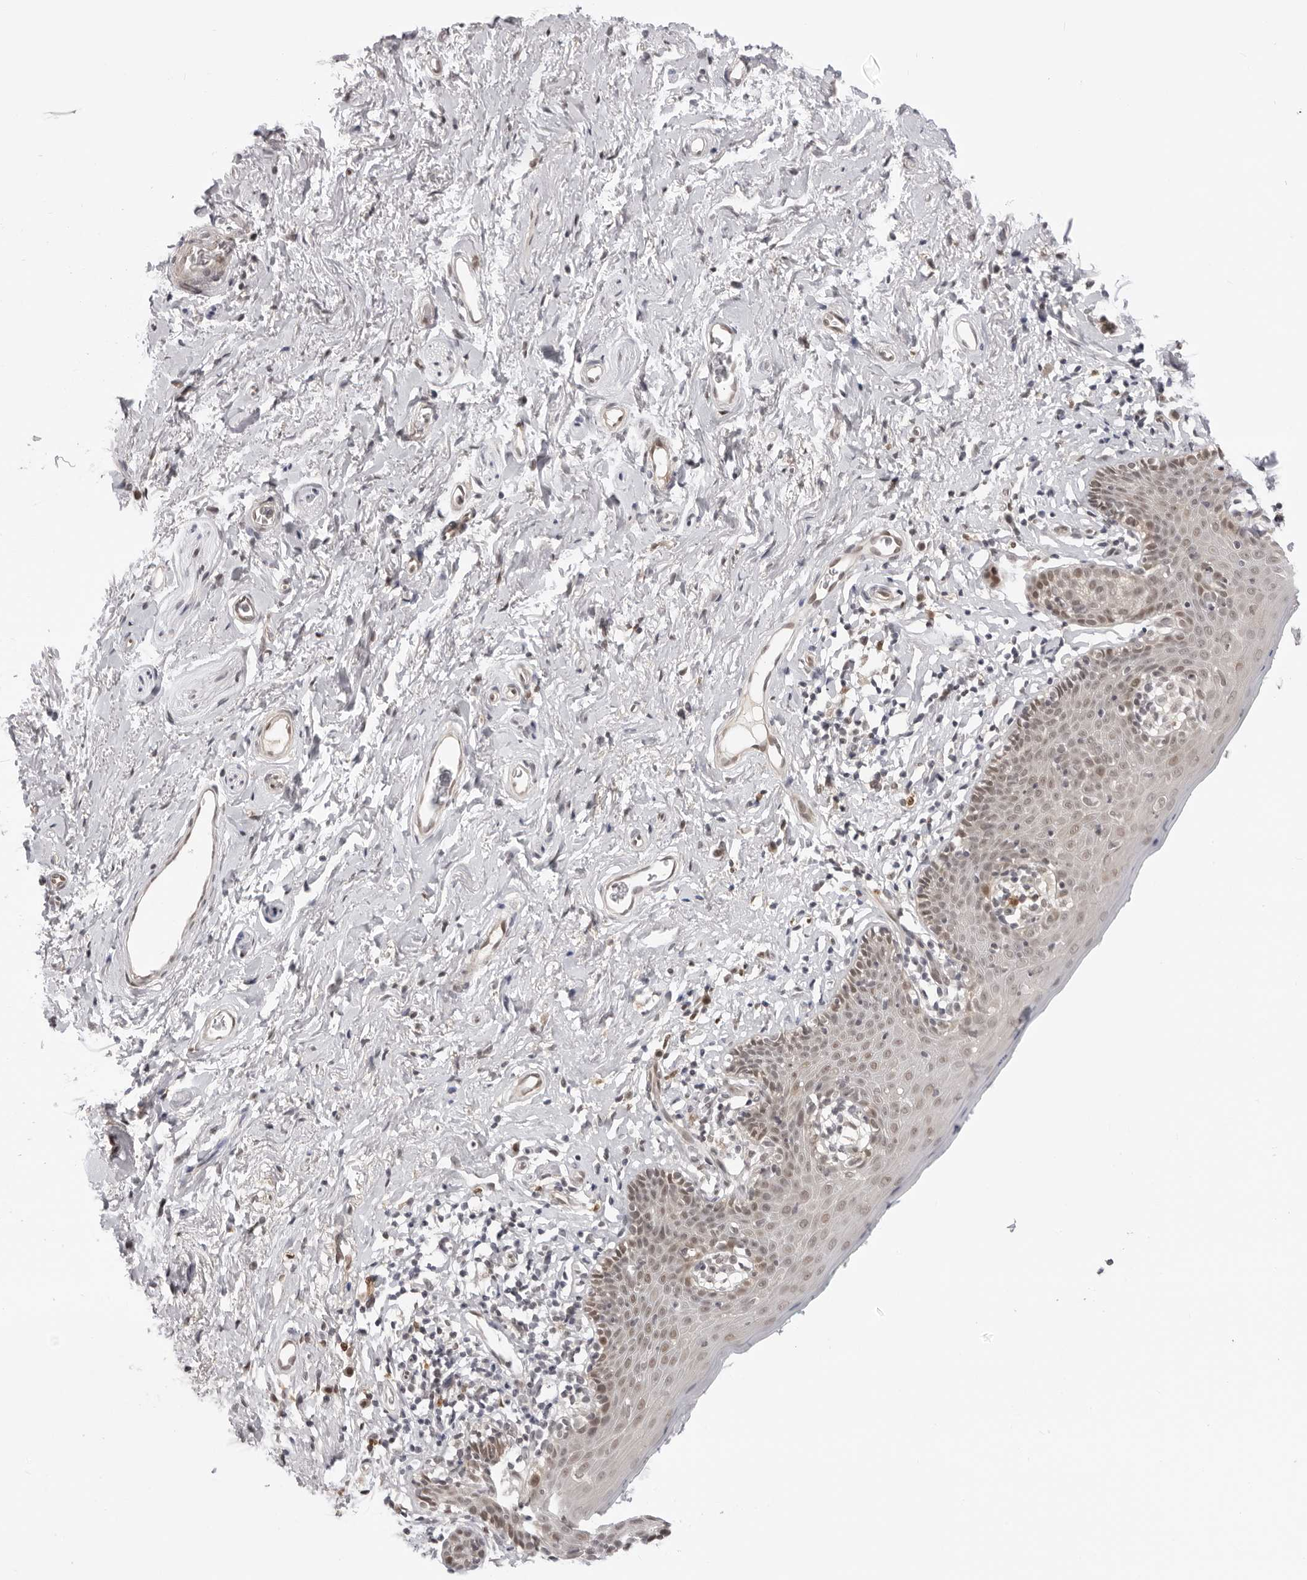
{"staining": {"intensity": "moderate", "quantity": "25%-75%", "location": "nuclear"}, "tissue": "skin", "cell_type": "Epidermal cells", "image_type": "normal", "snomed": [{"axis": "morphology", "description": "Normal tissue, NOS"}, {"axis": "topography", "description": "Vulva"}], "caption": "IHC staining of benign skin, which demonstrates medium levels of moderate nuclear expression in about 25%-75% of epidermal cells indicating moderate nuclear protein staining. The staining was performed using DAB (brown) for protein detection and nuclei were counterstained in hematoxylin (blue).", "gene": "SRGAP2", "patient": {"sex": "female", "age": 66}}